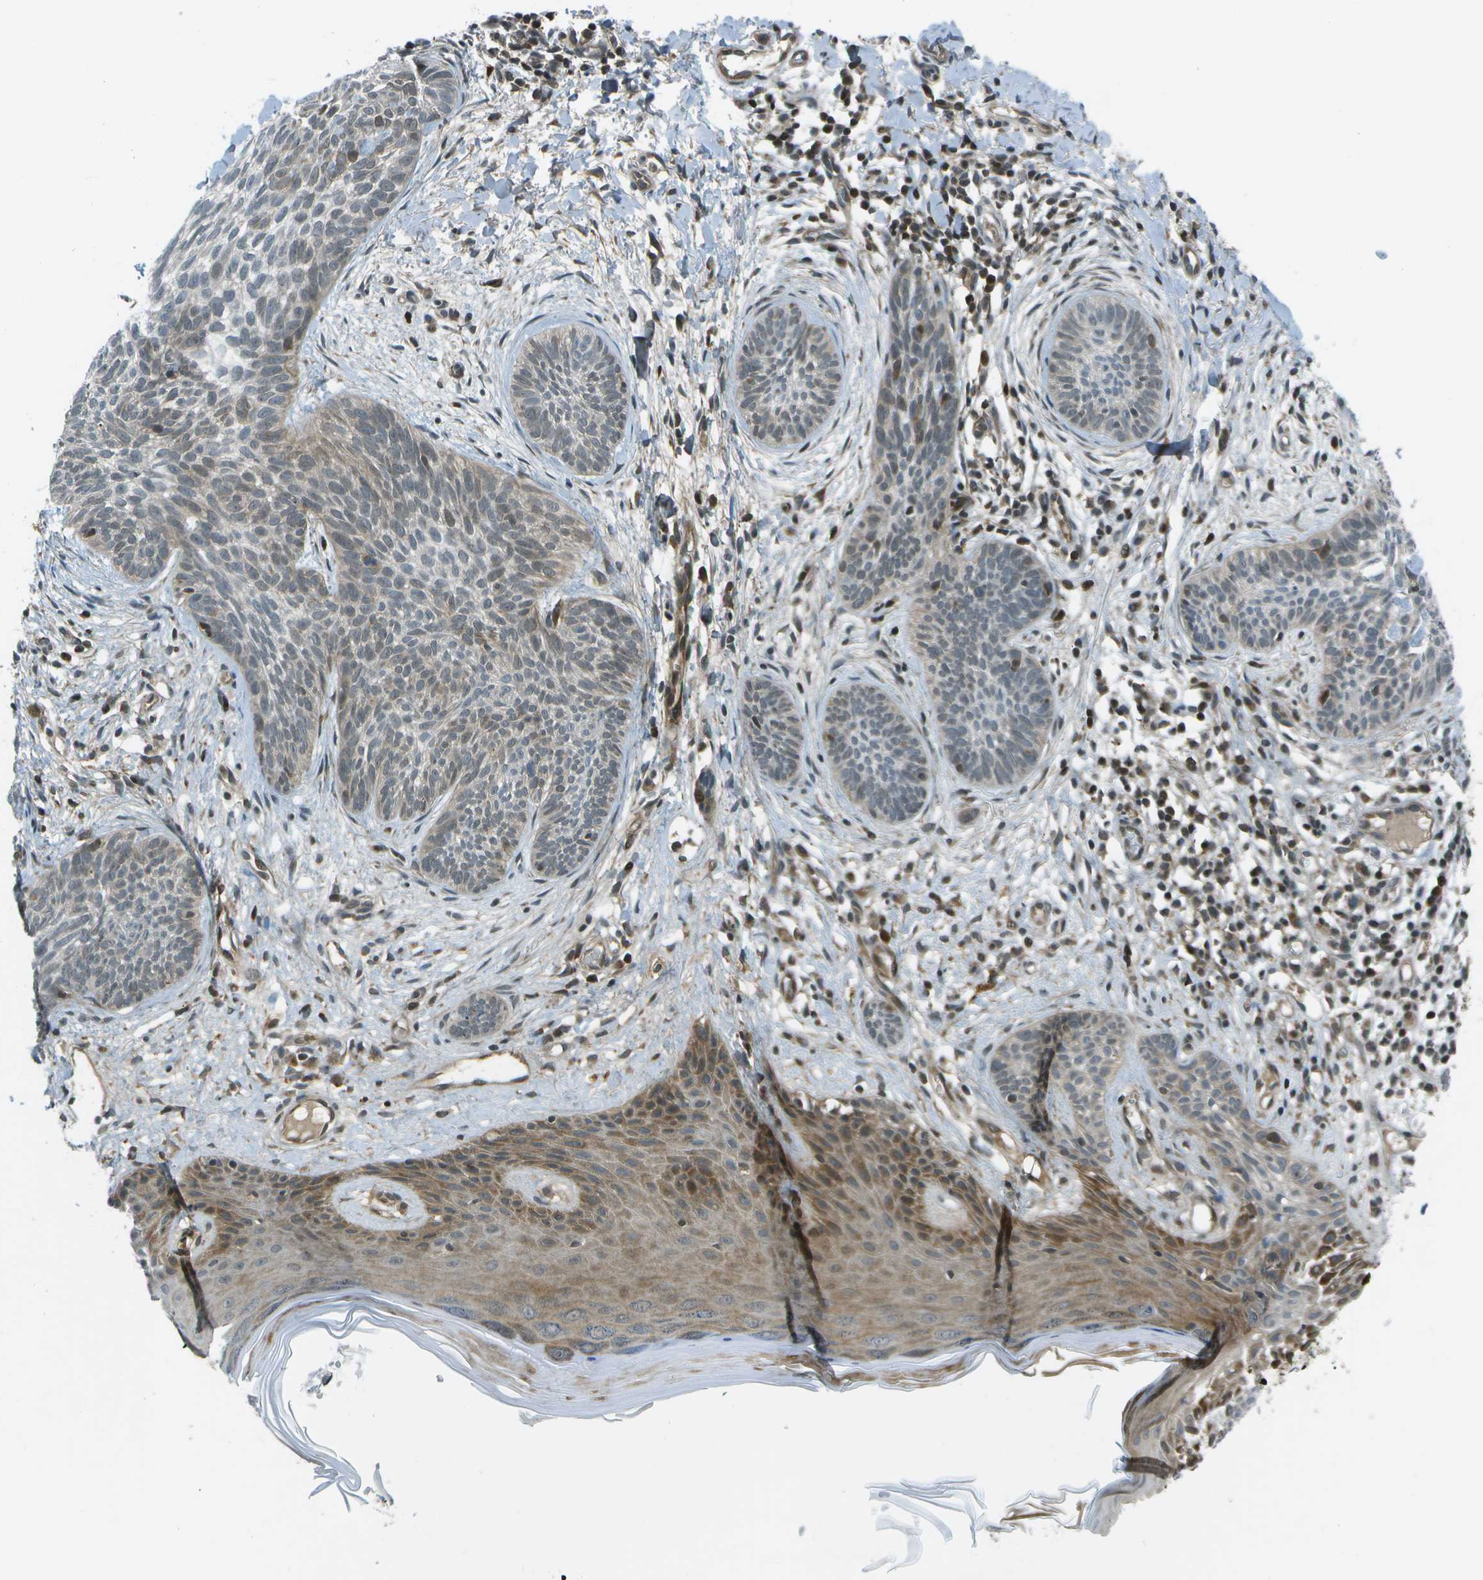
{"staining": {"intensity": "weak", "quantity": "<25%", "location": "cytoplasmic/membranous,nuclear"}, "tissue": "skin cancer", "cell_type": "Tumor cells", "image_type": "cancer", "snomed": [{"axis": "morphology", "description": "Basal cell carcinoma"}, {"axis": "topography", "description": "Skin"}], "caption": "Immunohistochemistry (IHC) of human skin cancer (basal cell carcinoma) exhibits no expression in tumor cells.", "gene": "TMEM19", "patient": {"sex": "female", "age": 59}}